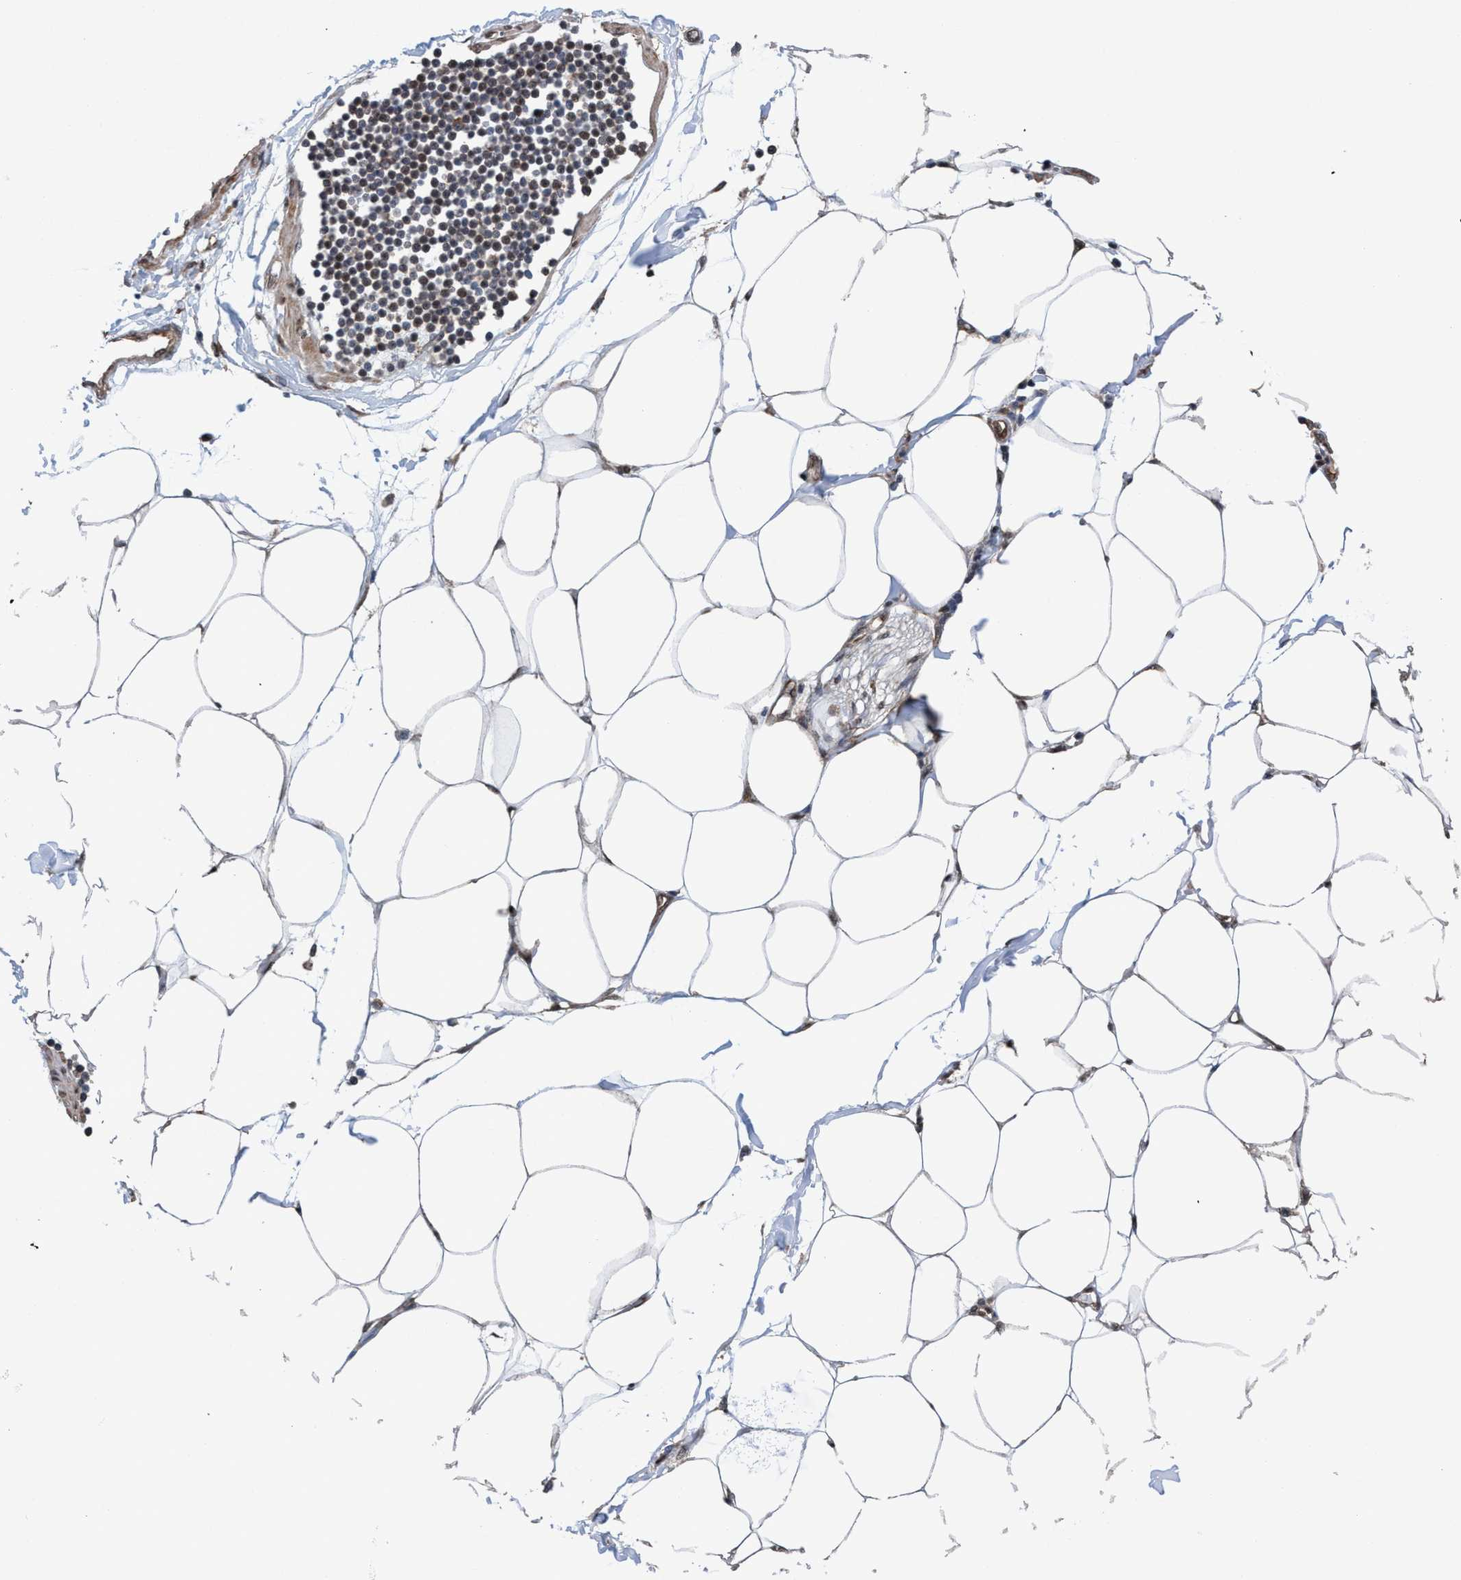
{"staining": {"intensity": "weak", "quantity": "25%-75%", "location": "cytoplasmic/membranous"}, "tissue": "adipose tissue", "cell_type": "Adipocytes", "image_type": "normal", "snomed": [{"axis": "morphology", "description": "Normal tissue, NOS"}, {"axis": "morphology", "description": "Adenocarcinoma, NOS"}, {"axis": "topography", "description": "Colon"}, {"axis": "topography", "description": "Peripheral nerve tissue"}], "caption": "Brown immunohistochemical staining in benign human adipose tissue shows weak cytoplasmic/membranous expression in about 25%-75% of adipocytes. The staining was performed using DAB to visualize the protein expression in brown, while the nuclei were stained in blue with hematoxylin (Magnification: 20x).", "gene": "METAP2", "patient": {"sex": "male", "age": 14}}